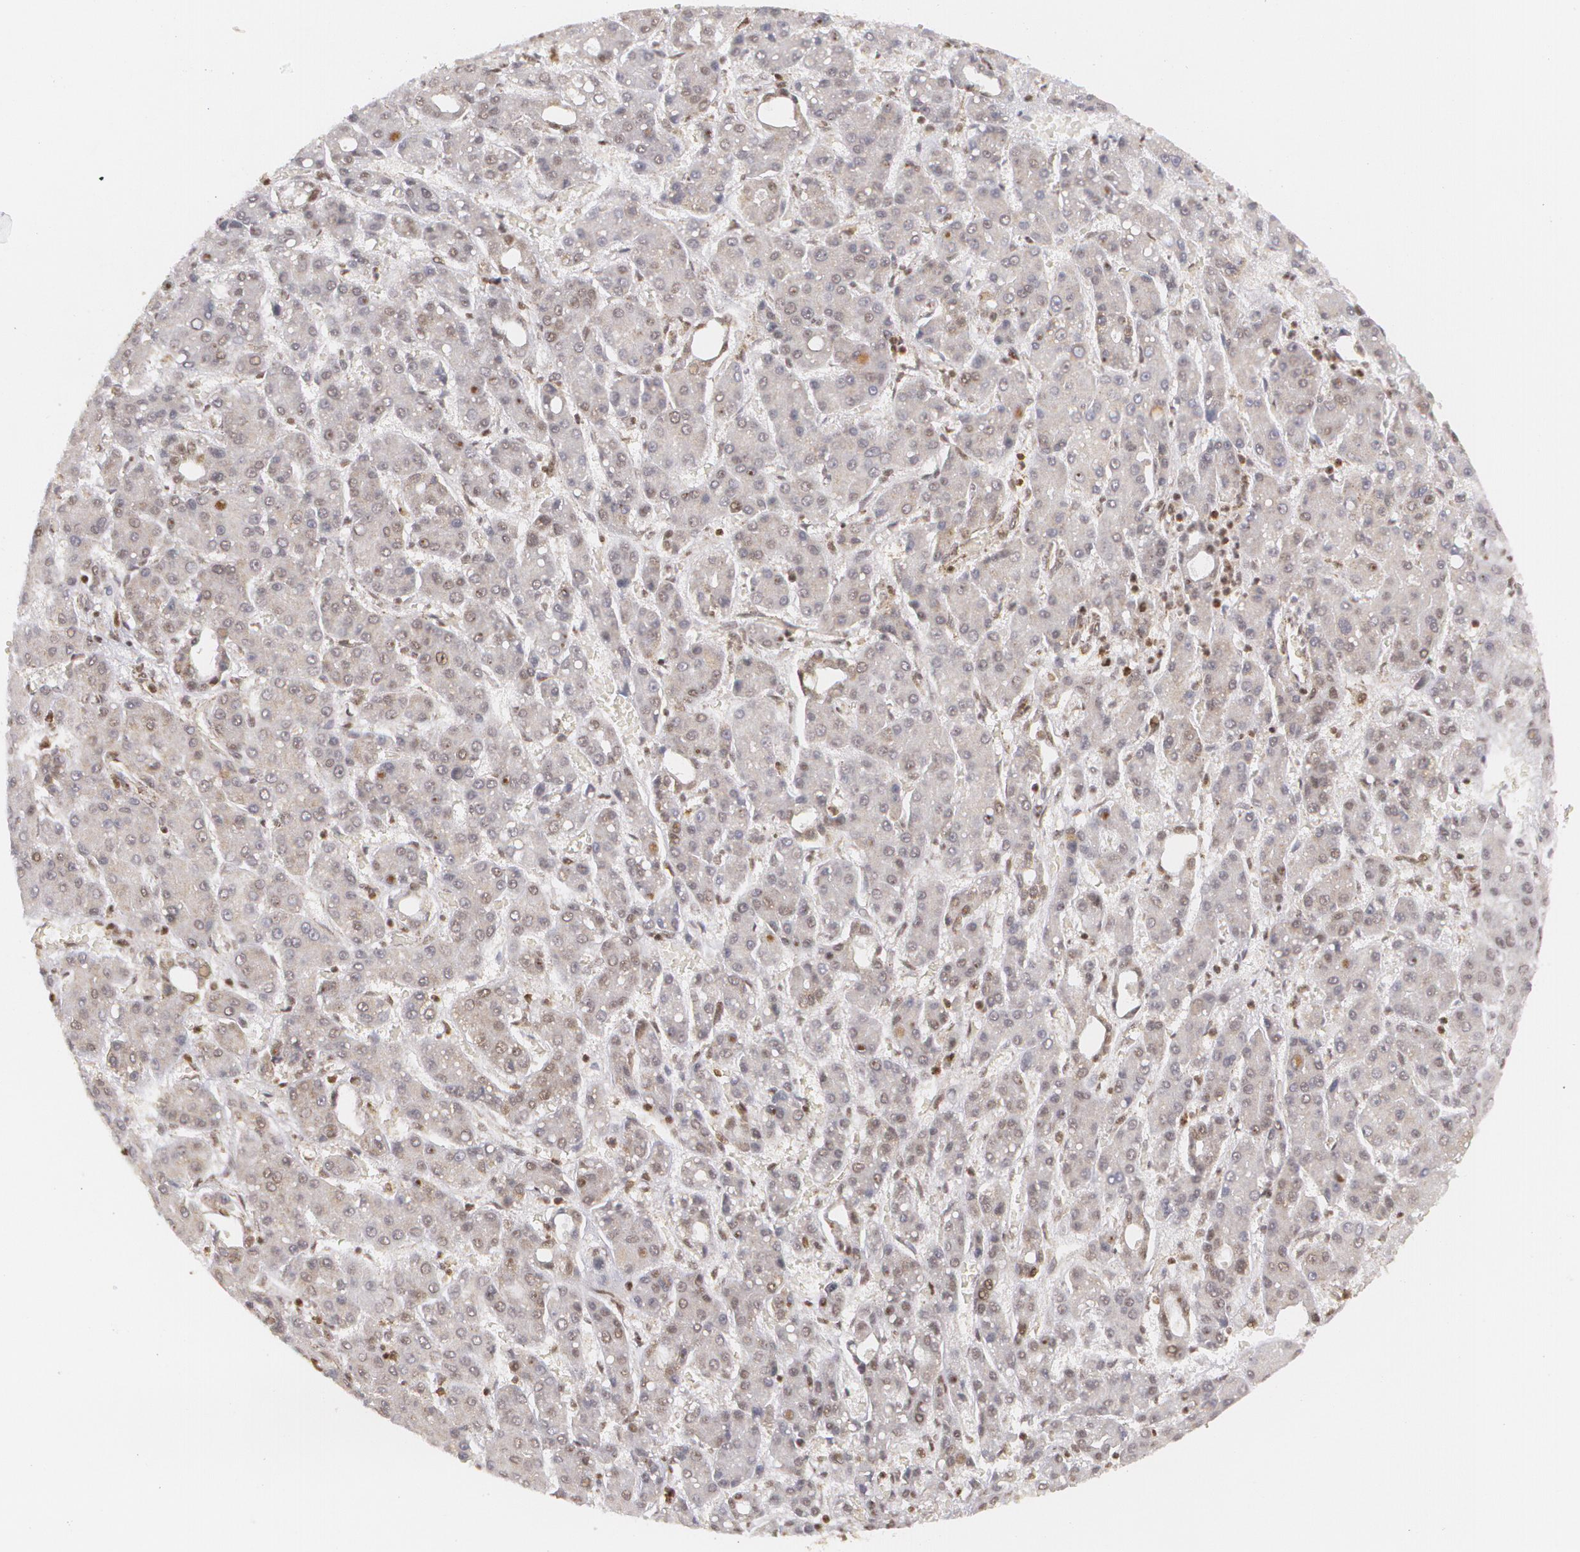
{"staining": {"intensity": "weak", "quantity": "<25%", "location": "nuclear"}, "tissue": "liver cancer", "cell_type": "Tumor cells", "image_type": "cancer", "snomed": [{"axis": "morphology", "description": "Carcinoma, Hepatocellular, NOS"}, {"axis": "topography", "description": "Liver"}], "caption": "This is an immunohistochemistry image of human hepatocellular carcinoma (liver). There is no staining in tumor cells.", "gene": "MXD1", "patient": {"sex": "male", "age": 69}}